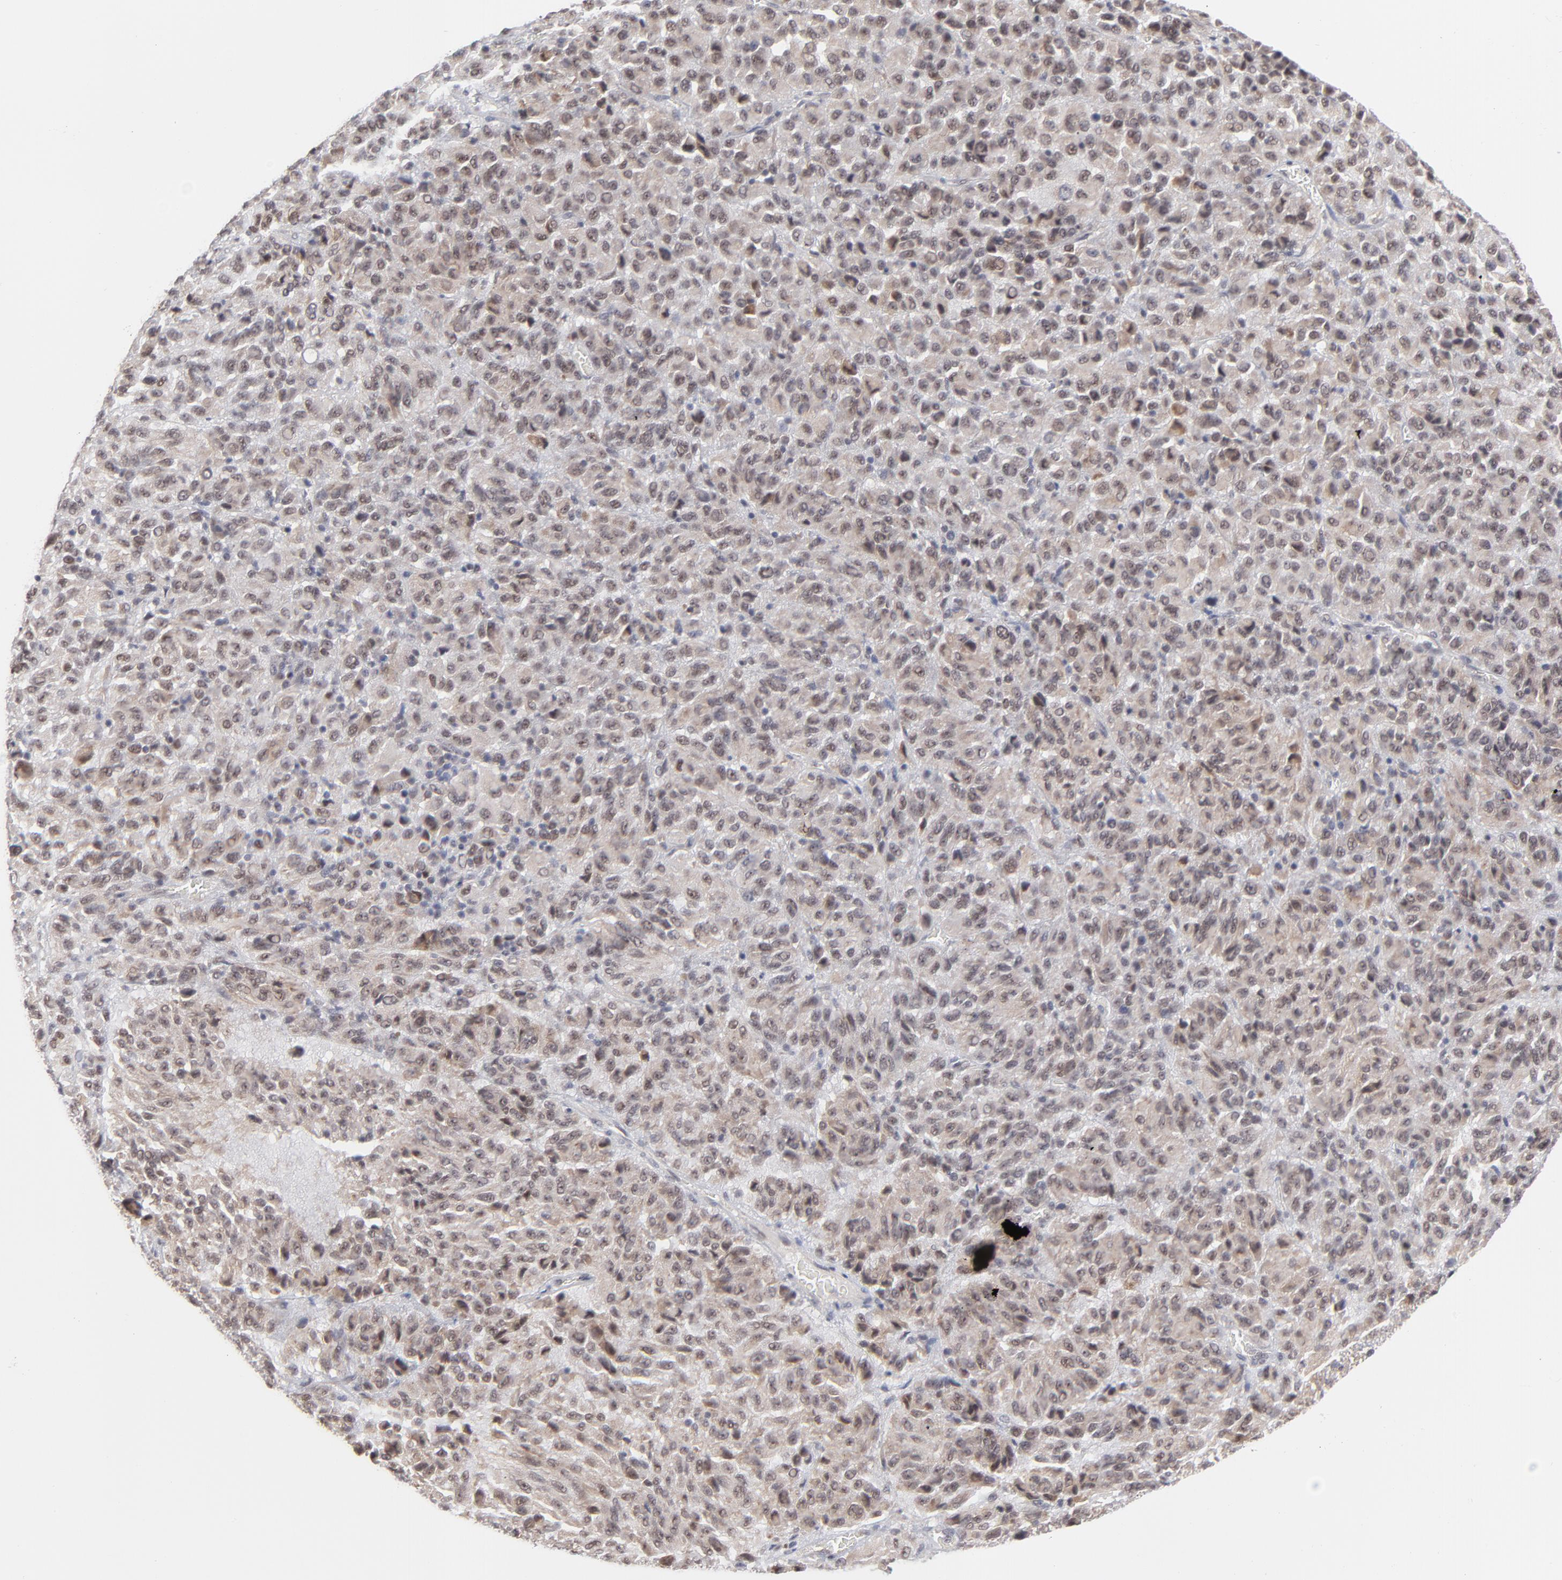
{"staining": {"intensity": "moderate", "quantity": ">75%", "location": "cytoplasmic/membranous,nuclear"}, "tissue": "melanoma", "cell_type": "Tumor cells", "image_type": "cancer", "snomed": [{"axis": "morphology", "description": "Malignant melanoma, Metastatic site"}, {"axis": "topography", "description": "Lung"}], "caption": "Protein staining displays moderate cytoplasmic/membranous and nuclear staining in approximately >75% of tumor cells in malignant melanoma (metastatic site). (IHC, brightfield microscopy, high magnification).", "gene": "NBN", "patient": {"sex": "male", "age": 64}}